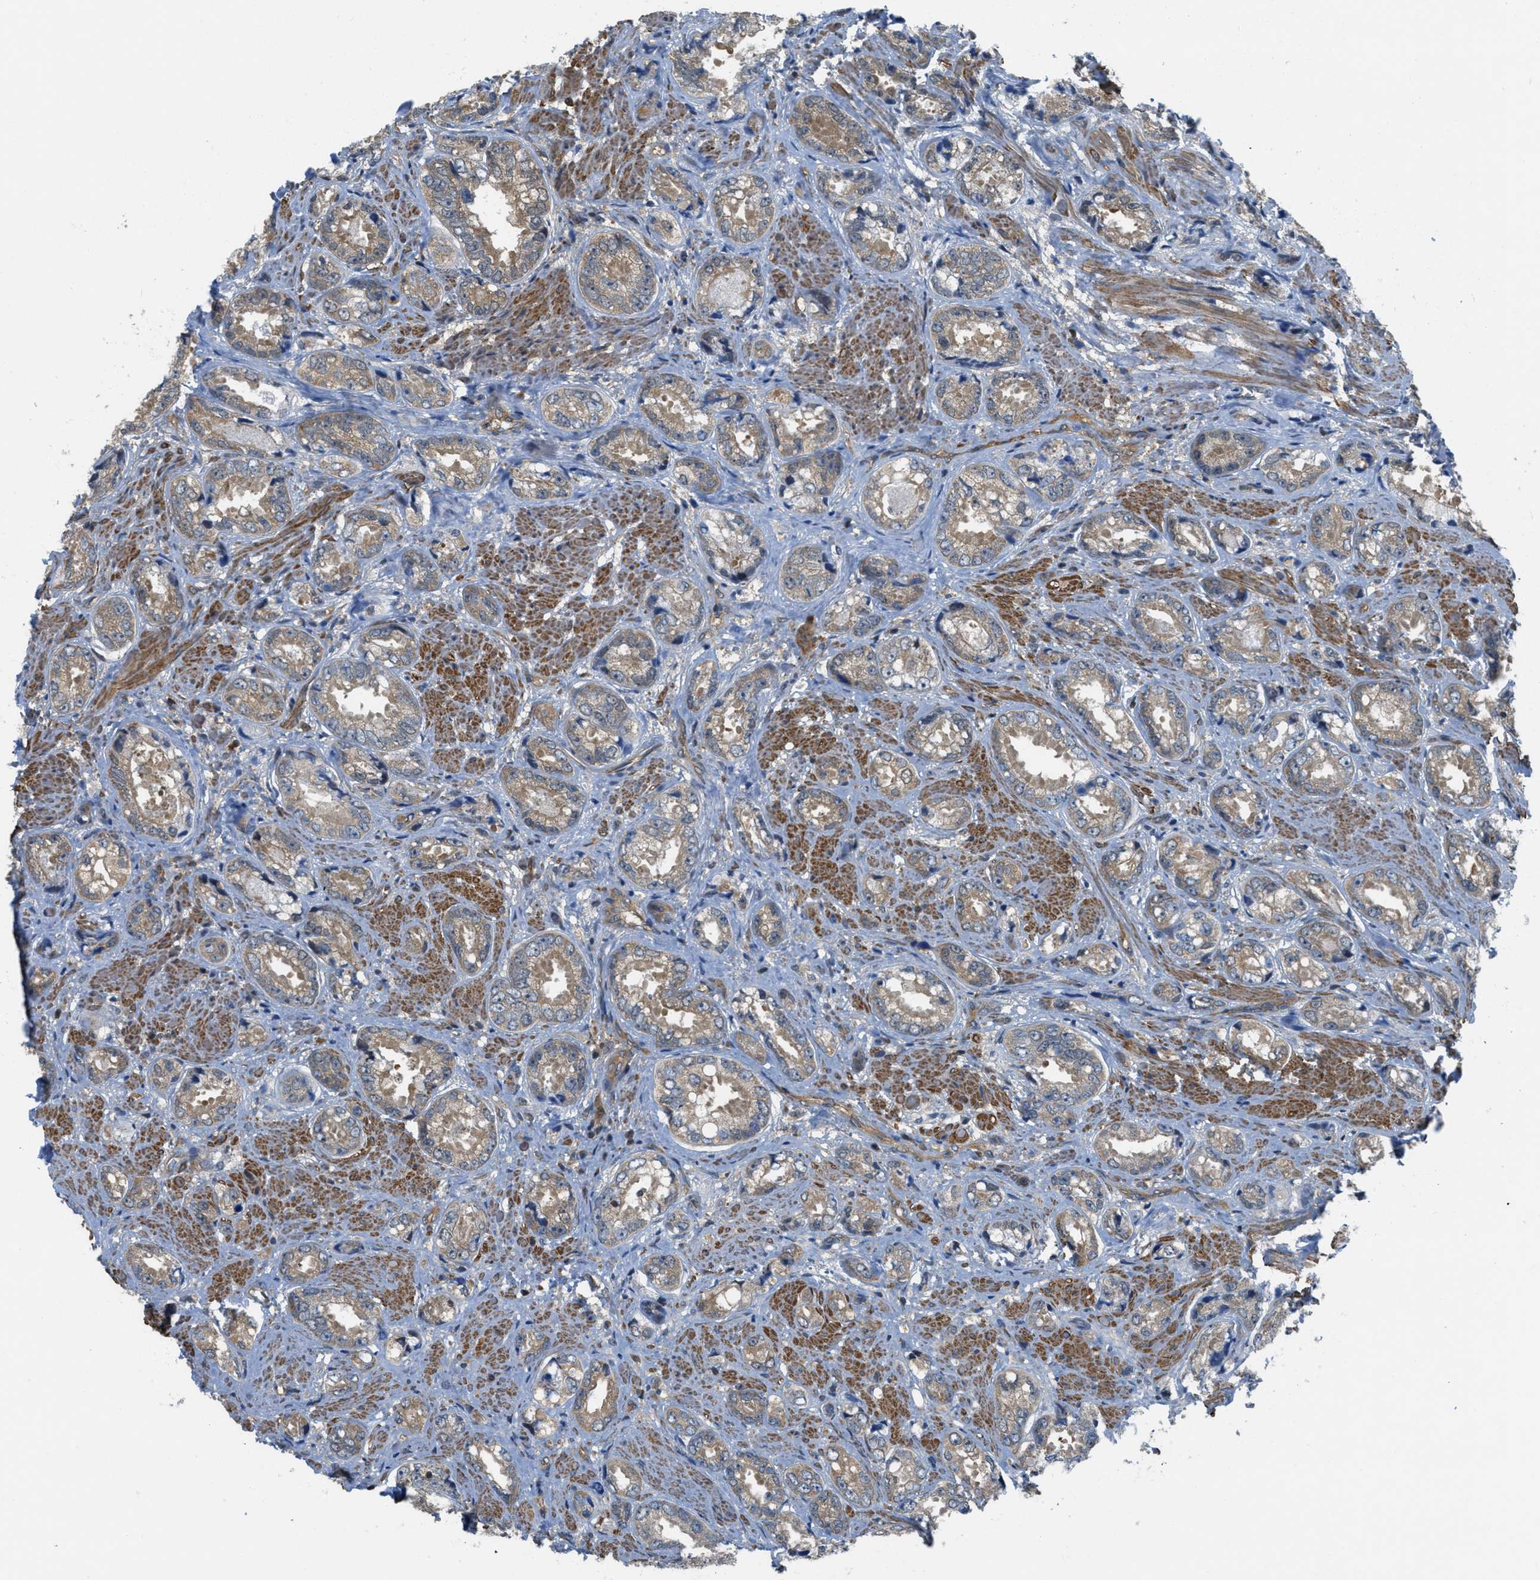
{"staining": {"intensity": "moderate", "quantity": ">75%", "location": "cytoplasmic/membranous"}, "tissue": "prostate cancer", "cell_type": "Tumor cells", "image_type": "cancer", "snomed": [{"axis": "morphology", "description": "Adenocarcinoma, High grade"}, {"axis": "topography", "description": "Prostate"}], "caption": "Immunohistochemistry (IHC) (DAB) staining of prostate cancer reveals moderate cytoplasmic/membranous protein staining in approximately >75% of tumor cells. (DAB (3,3'-diaminobenzidine) IHC, brown staining for protein, blue staining for nuclei).", "gene": "PIP5K1C", "patient": {"sex": "male", "age": 61}}